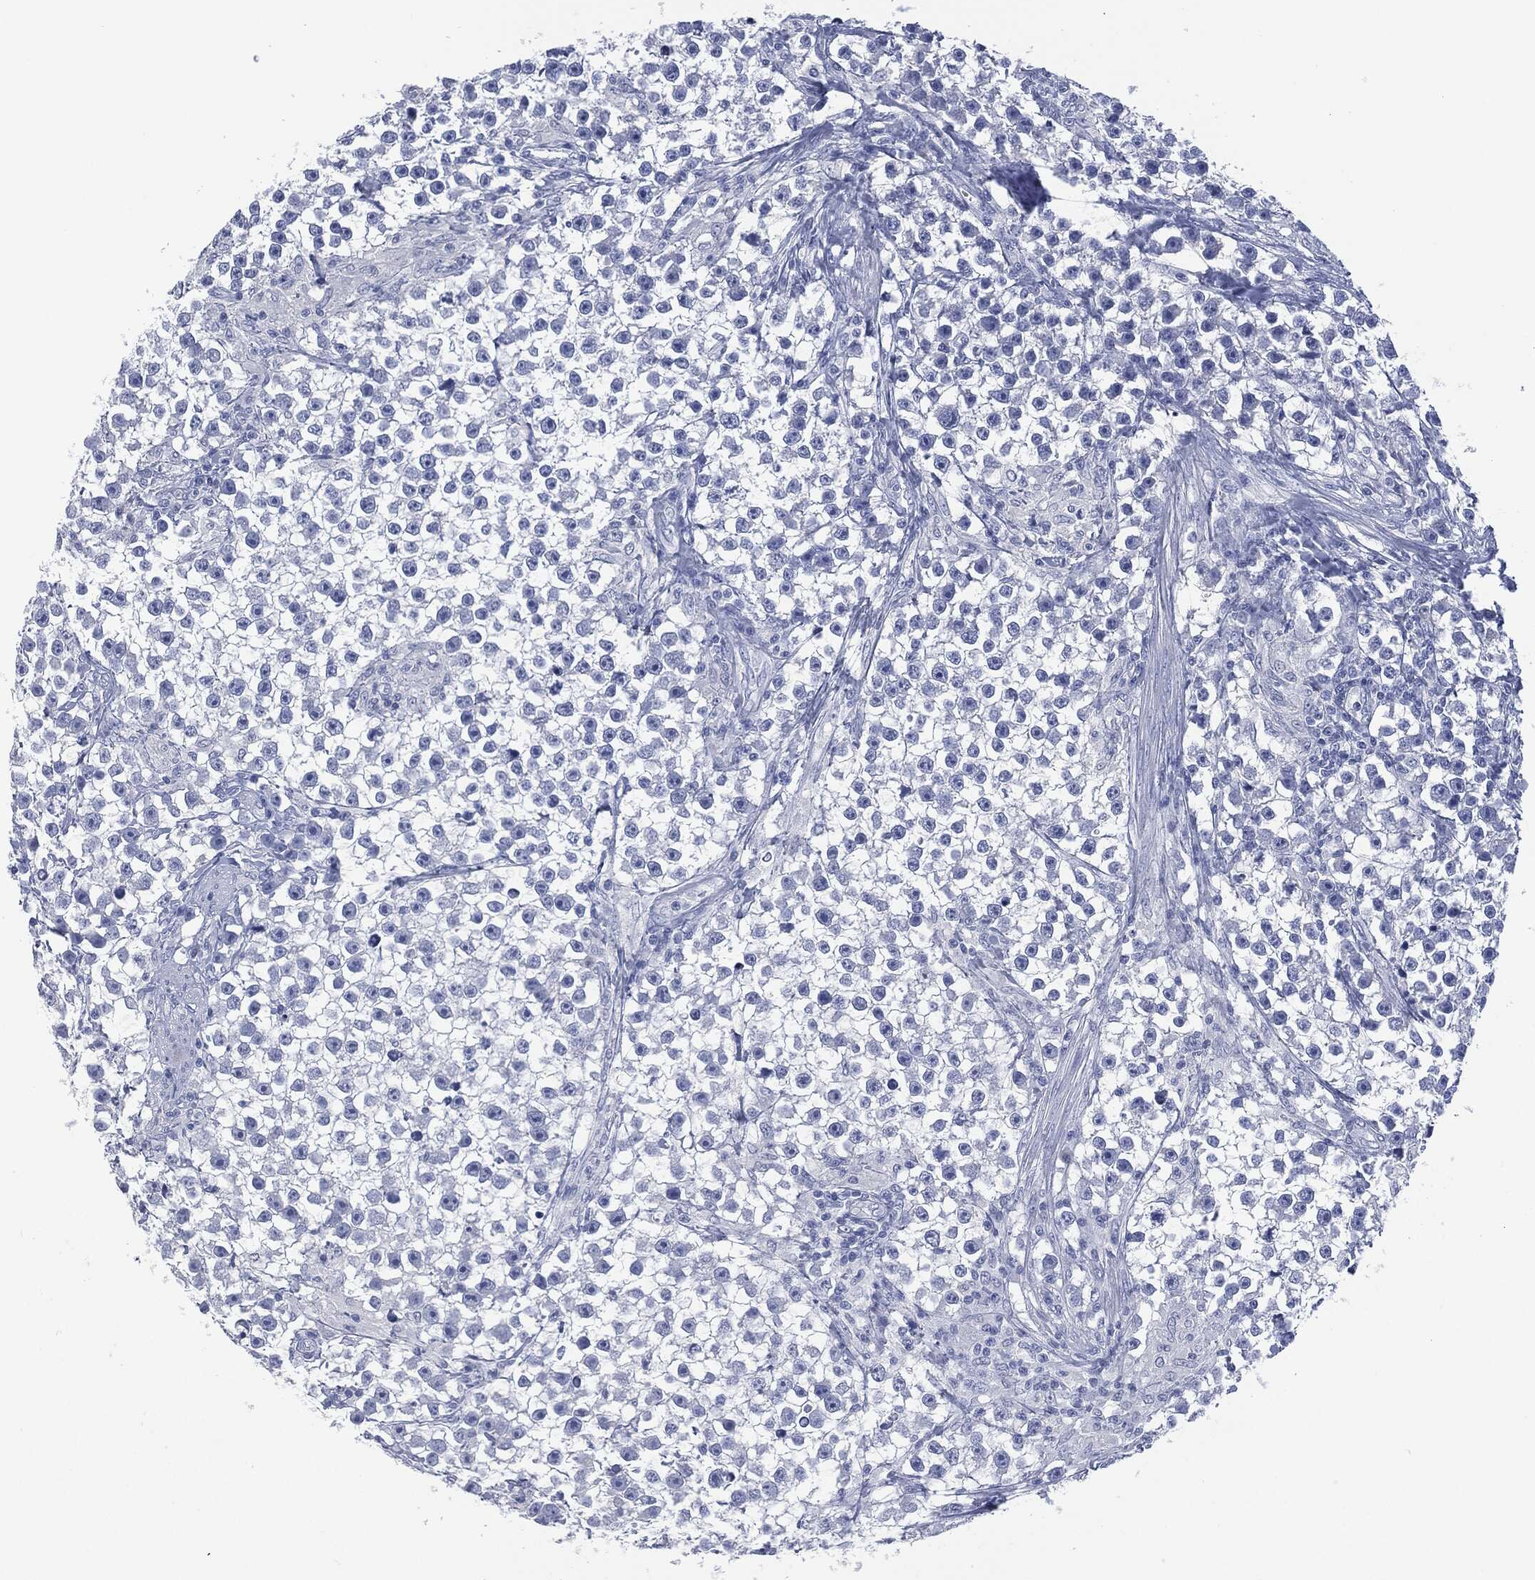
{"staining": {"intensity": "negative", "quantity": "none", "location": "none"}, "tissue": "testis cancer", "cell_type": "Tumor cells", "image_type": "cancer", "snomed": [{"axis": "morphology", "description": "Seminoma, NOS"}, {"axis": "topography", "description": "Testis"}], "caption": "There is no significant expression in tumor cells of seminoma (testis).", "gene": "MUC16", "patient": {"sex": "male", "age": 59}}